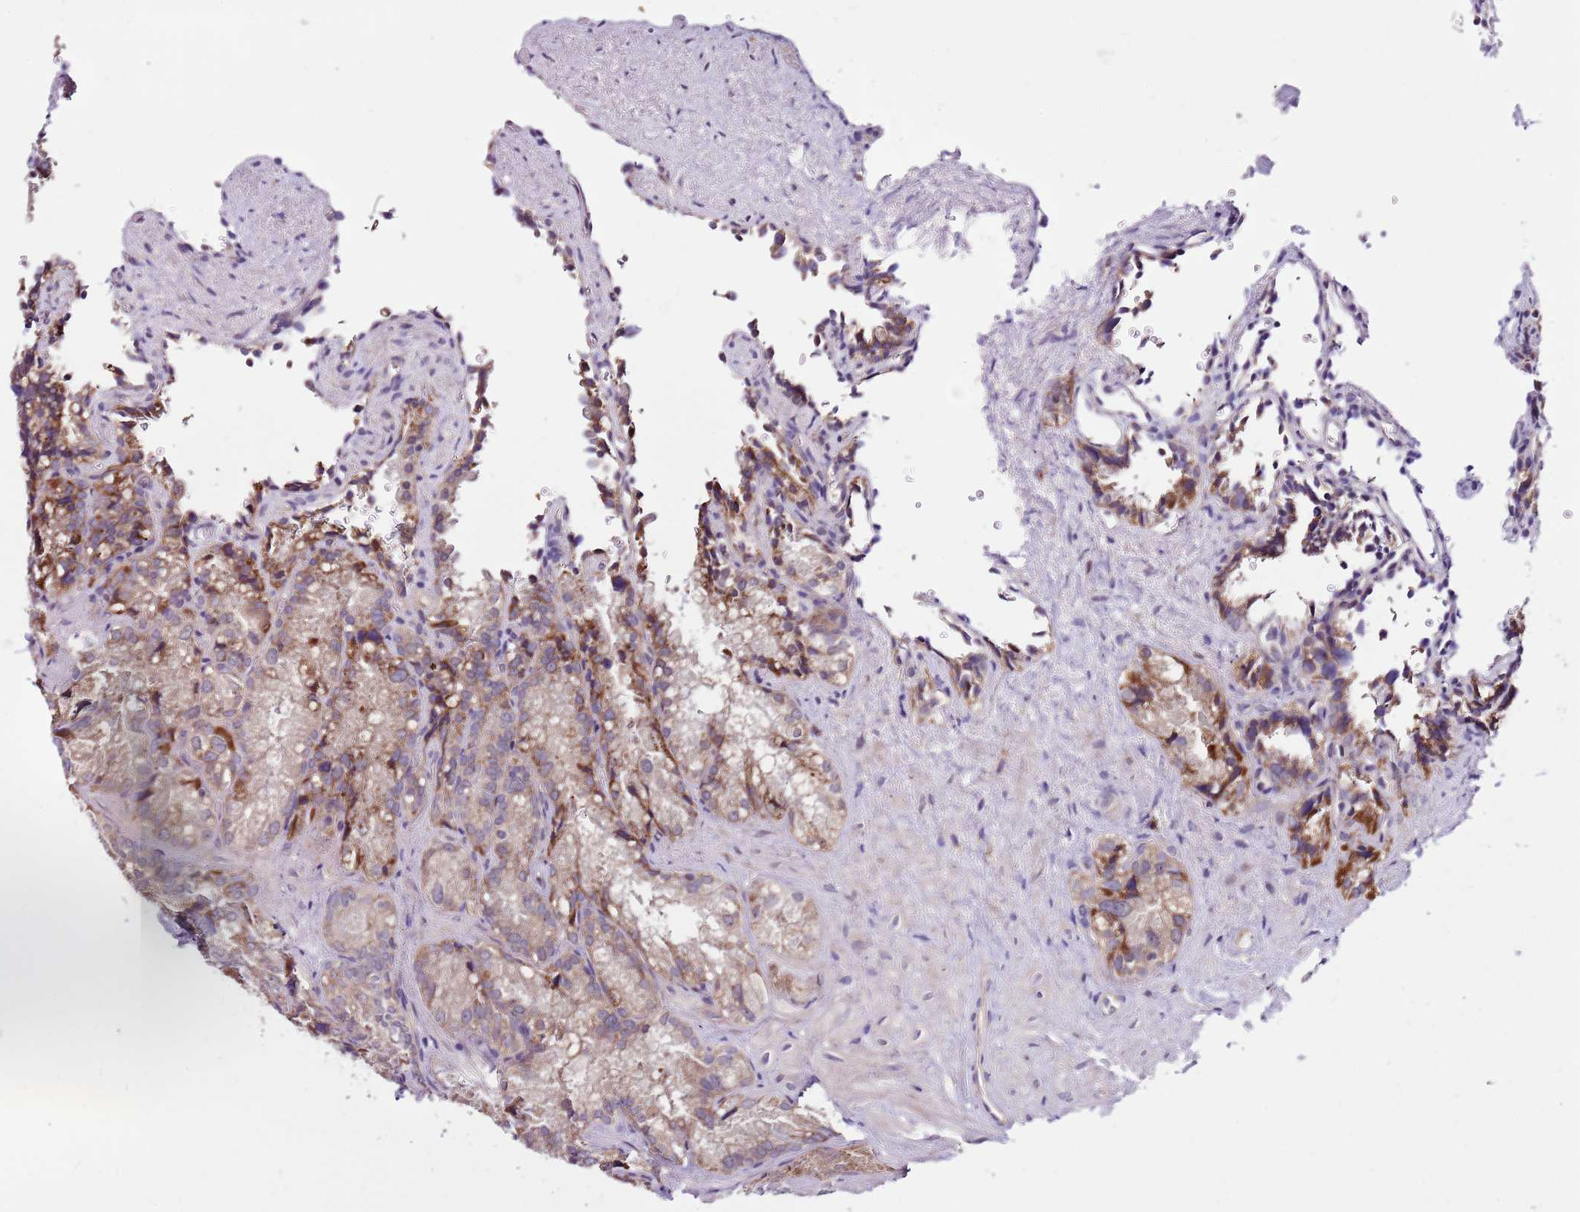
{"staining": {"intensity": "moderate", "quantity": "<25%", "location": "cytoplasmic/membranous"}, "tissue": "seminal vesicle", "cell_type": "Glandular cells", "image_type": "normal", "snomed": [{"axis": "morphology", "description": "Normal tissue, NOS"}, {"axis": "topography", "description": "Seminal veicle"}], "caption": "This micrograph demonstrates unremarkable seminal vesicle stained with immunohistochemistry to label a protein in brown. The cytoplasmic/membranous of glandular cells show moderate positivity for the protein. Nuclei are counter-stained blue.", "gene": "SMG1", "patient": {"sex": "male", "age": 62}}